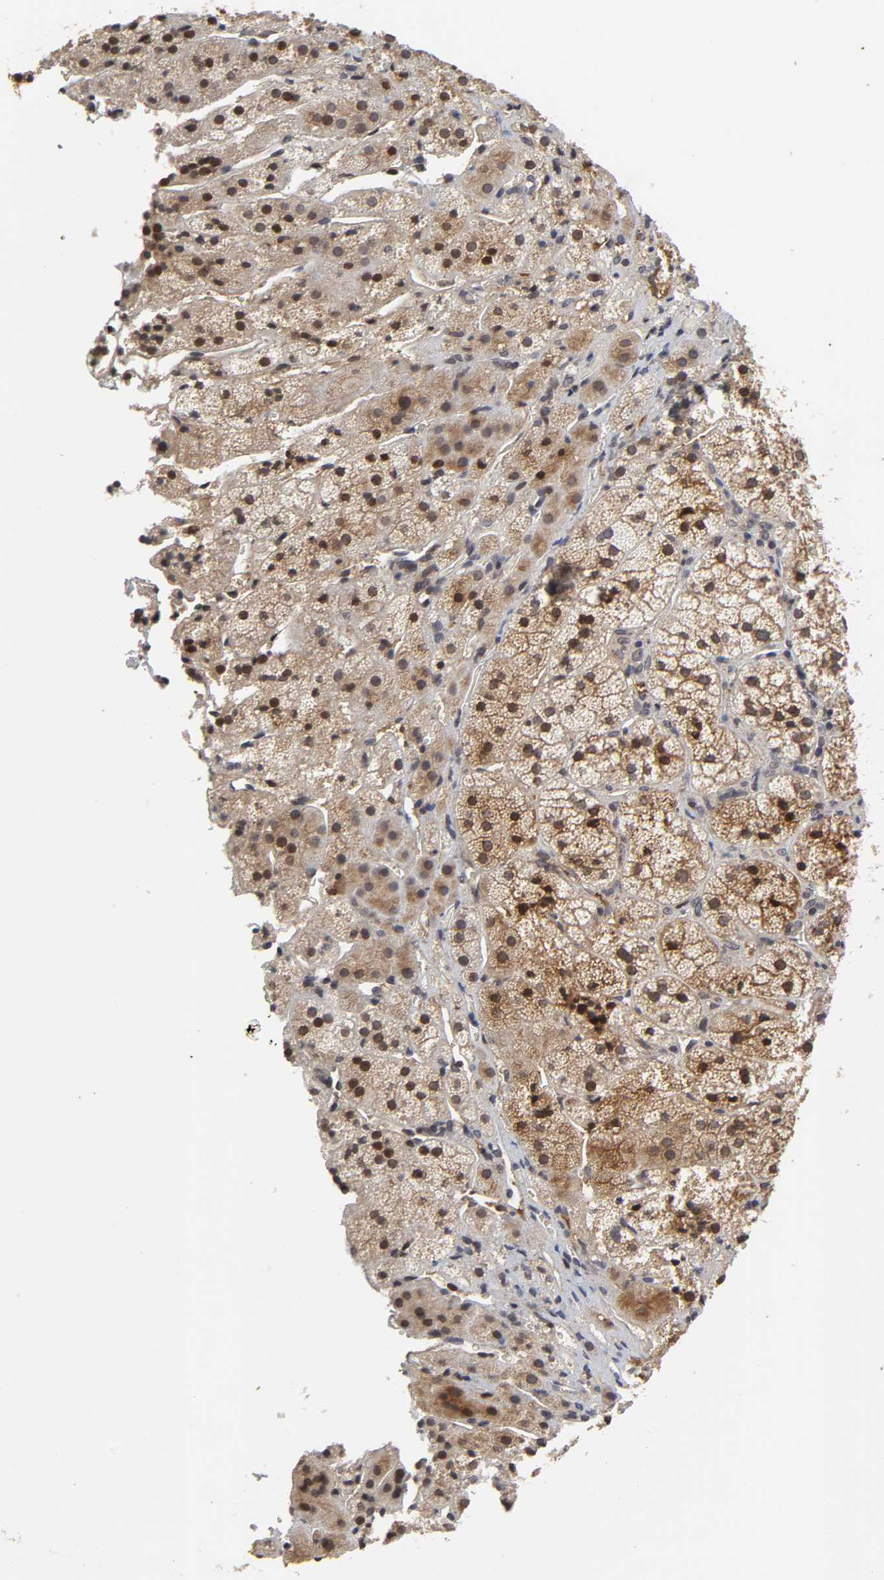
{"staining": {"intensity": "strong", "quantity": ">75%", "location": "cytoplasmic/membranous,nuclear"}, "tissue": "adrenal gland", "cell_type": "Glandular cells", "image_type": "normal", "snomed": [{"axis": "morphology", "description": "Normal tissue, NOS"}, {"axis": "topography", "description": "Adrenal gland"}], "caption": "A micrograph showing strong cytoplasmic/membranous,nuclear expression in about >75% of glandular cells in unremarkable adrenal gland, as visualized by brown immunohistochemical staining.", "gene": "CPN2", "patient": {"sex": "female", "age": 44}}